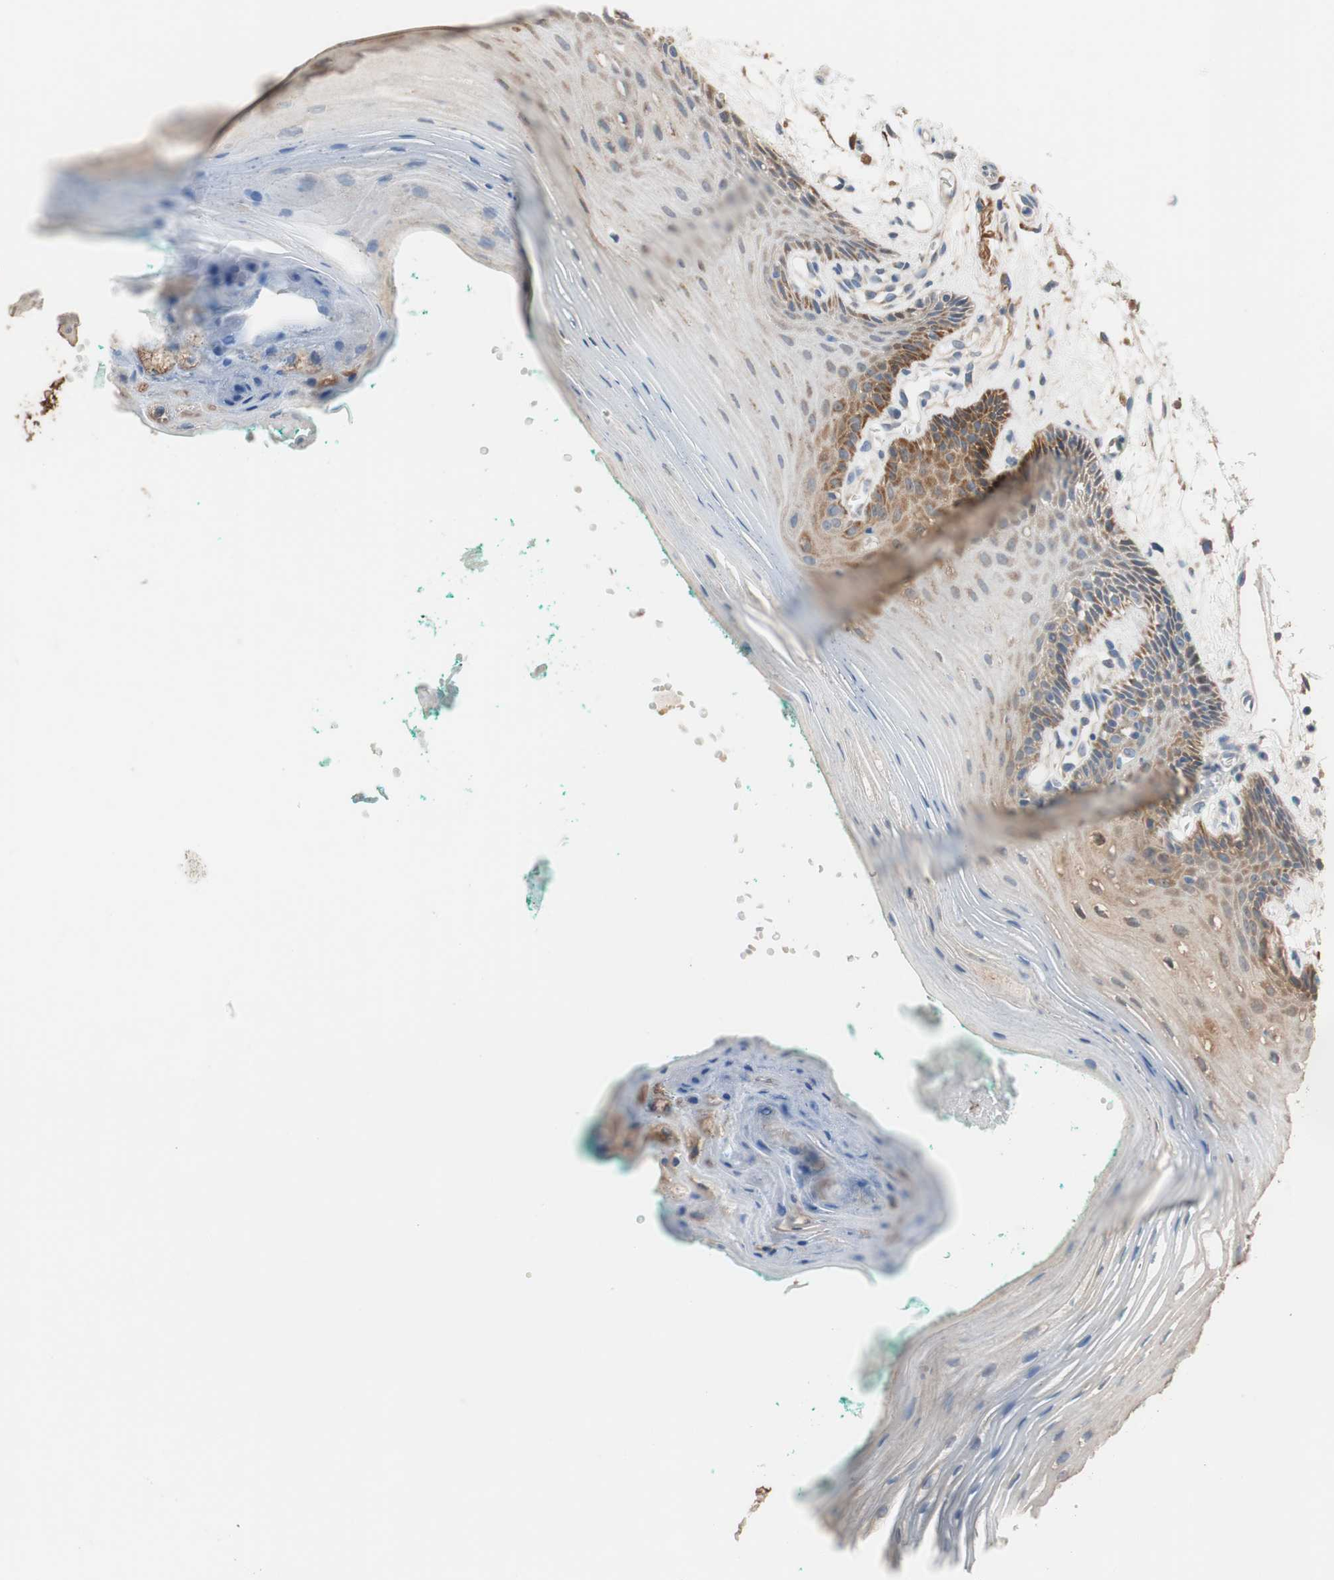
{"staining": {"intensity": "moderate", "quantity": "<25%", "location": "cytoplasmic/membranous"}, "tissue": "oral mucosa", "cell_type": "Squamous epithelial cells", "image_type": "normal", "snomed": [{"axis": "morphology", "description": "Normal tissue, NOS"}, {"axis": "topography", "description": "Skeletal muscle"}, {"axis": "topography", "description": "Oral tissue"}, {"axis": "topography", "description": "Peripheral nerve tissue"}], "caption": "IHC (DAB) staining of benign oral mucosa displays moderate cytoplasmic/membranous protein positivity in about <25% of squamous epithelial cells.", "gene": "ALDH1A2", "patient": {"sex": "female", "age": 84}}